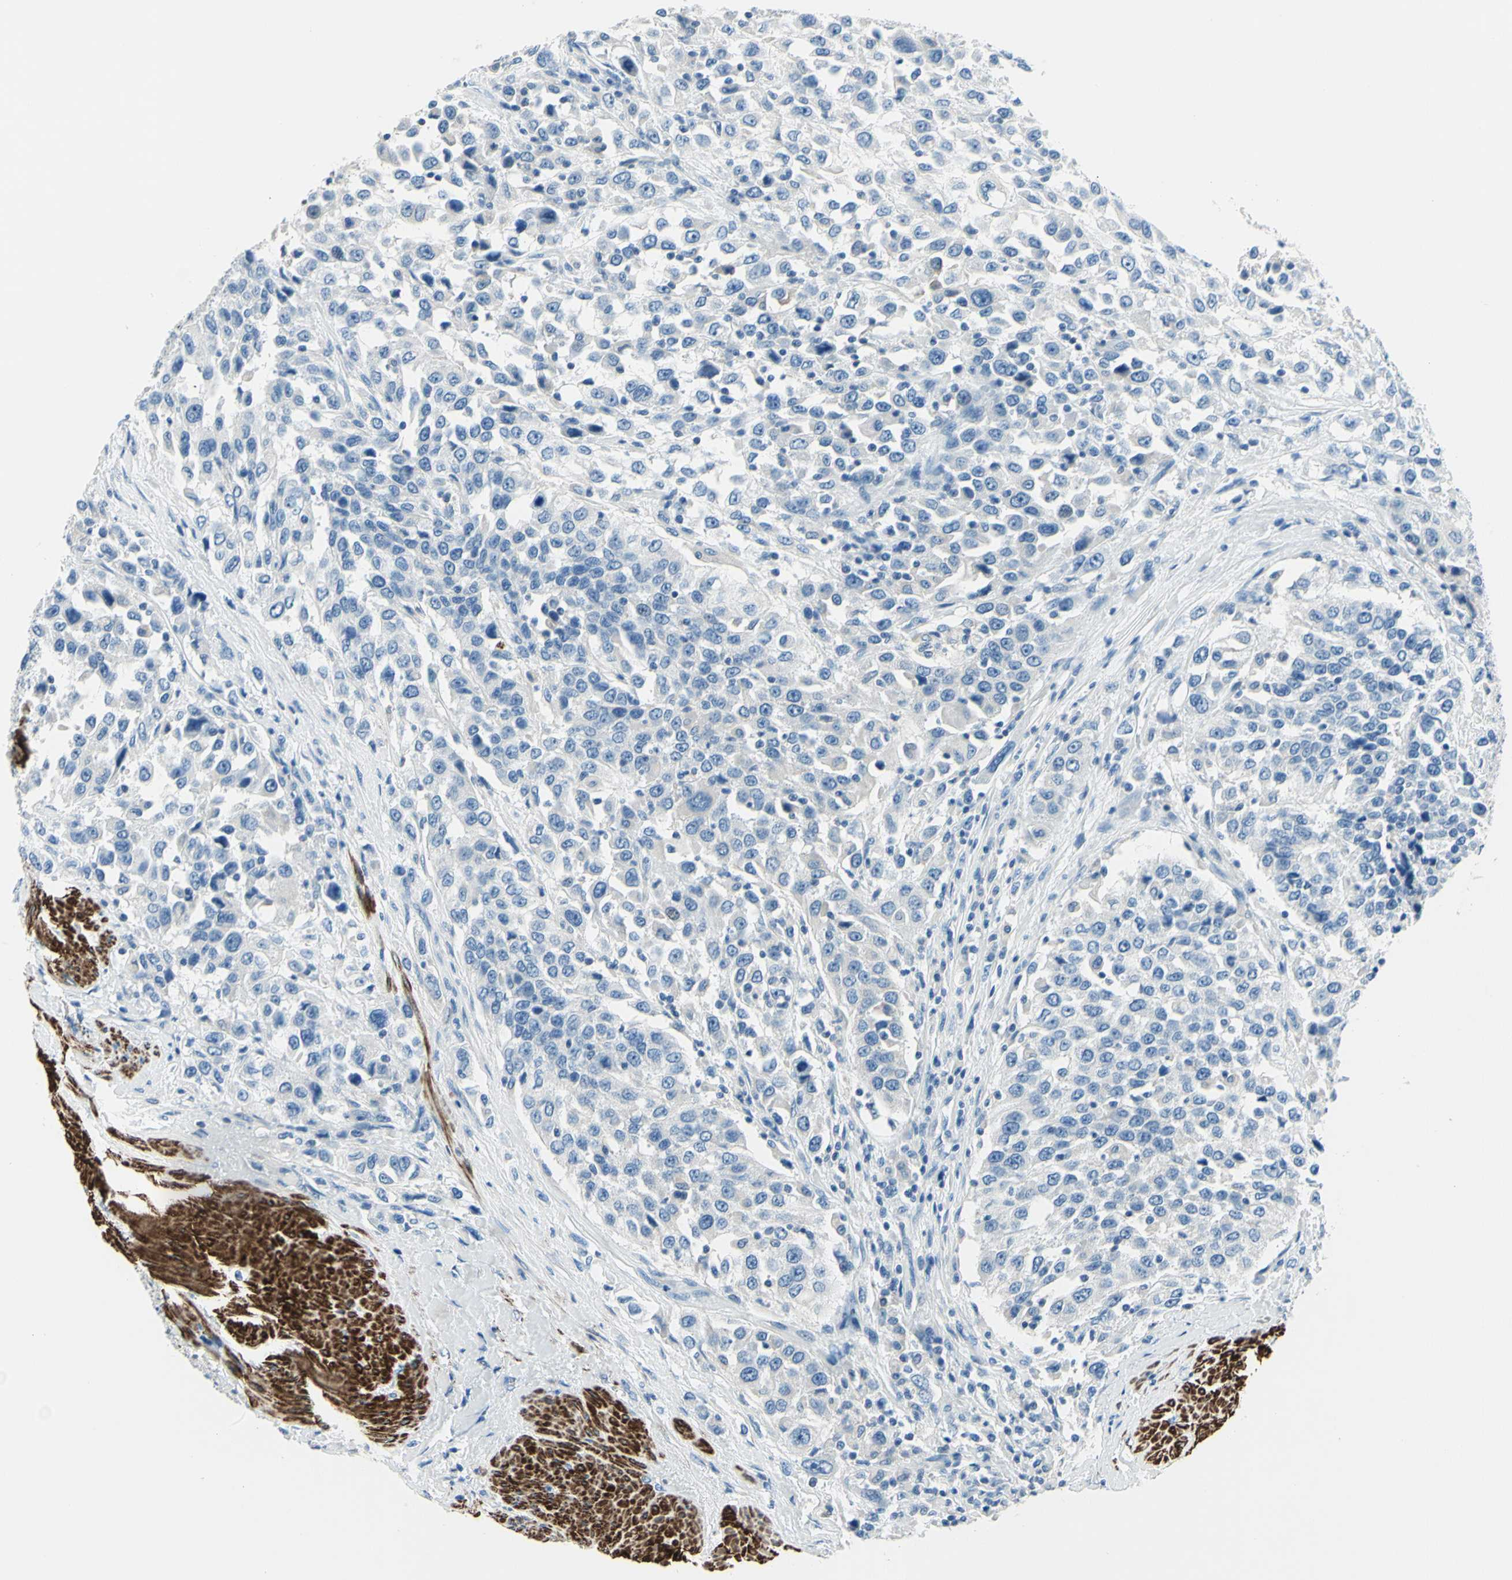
{"staining": {"intensity": "negative", "quantity": "none", "location": "none"}, "tissue": "urothelial cancer", "cell_type": "Tumor cells", "image_type": "cancer", "snomed": [{"axis": "morphology", "description": "Urothelial carcinoma, High grade"}, {"axis": "topography", "description": "Urinary bladder"}], "caption": "High power microscopy photomicrograph of an immunohistochemistry (IHC) histopathology image of urothelial cancer, revealing no significant positivity in tumor cells.", "gene": "CDH15", "patient": {"sex": "female", "age": 80}}